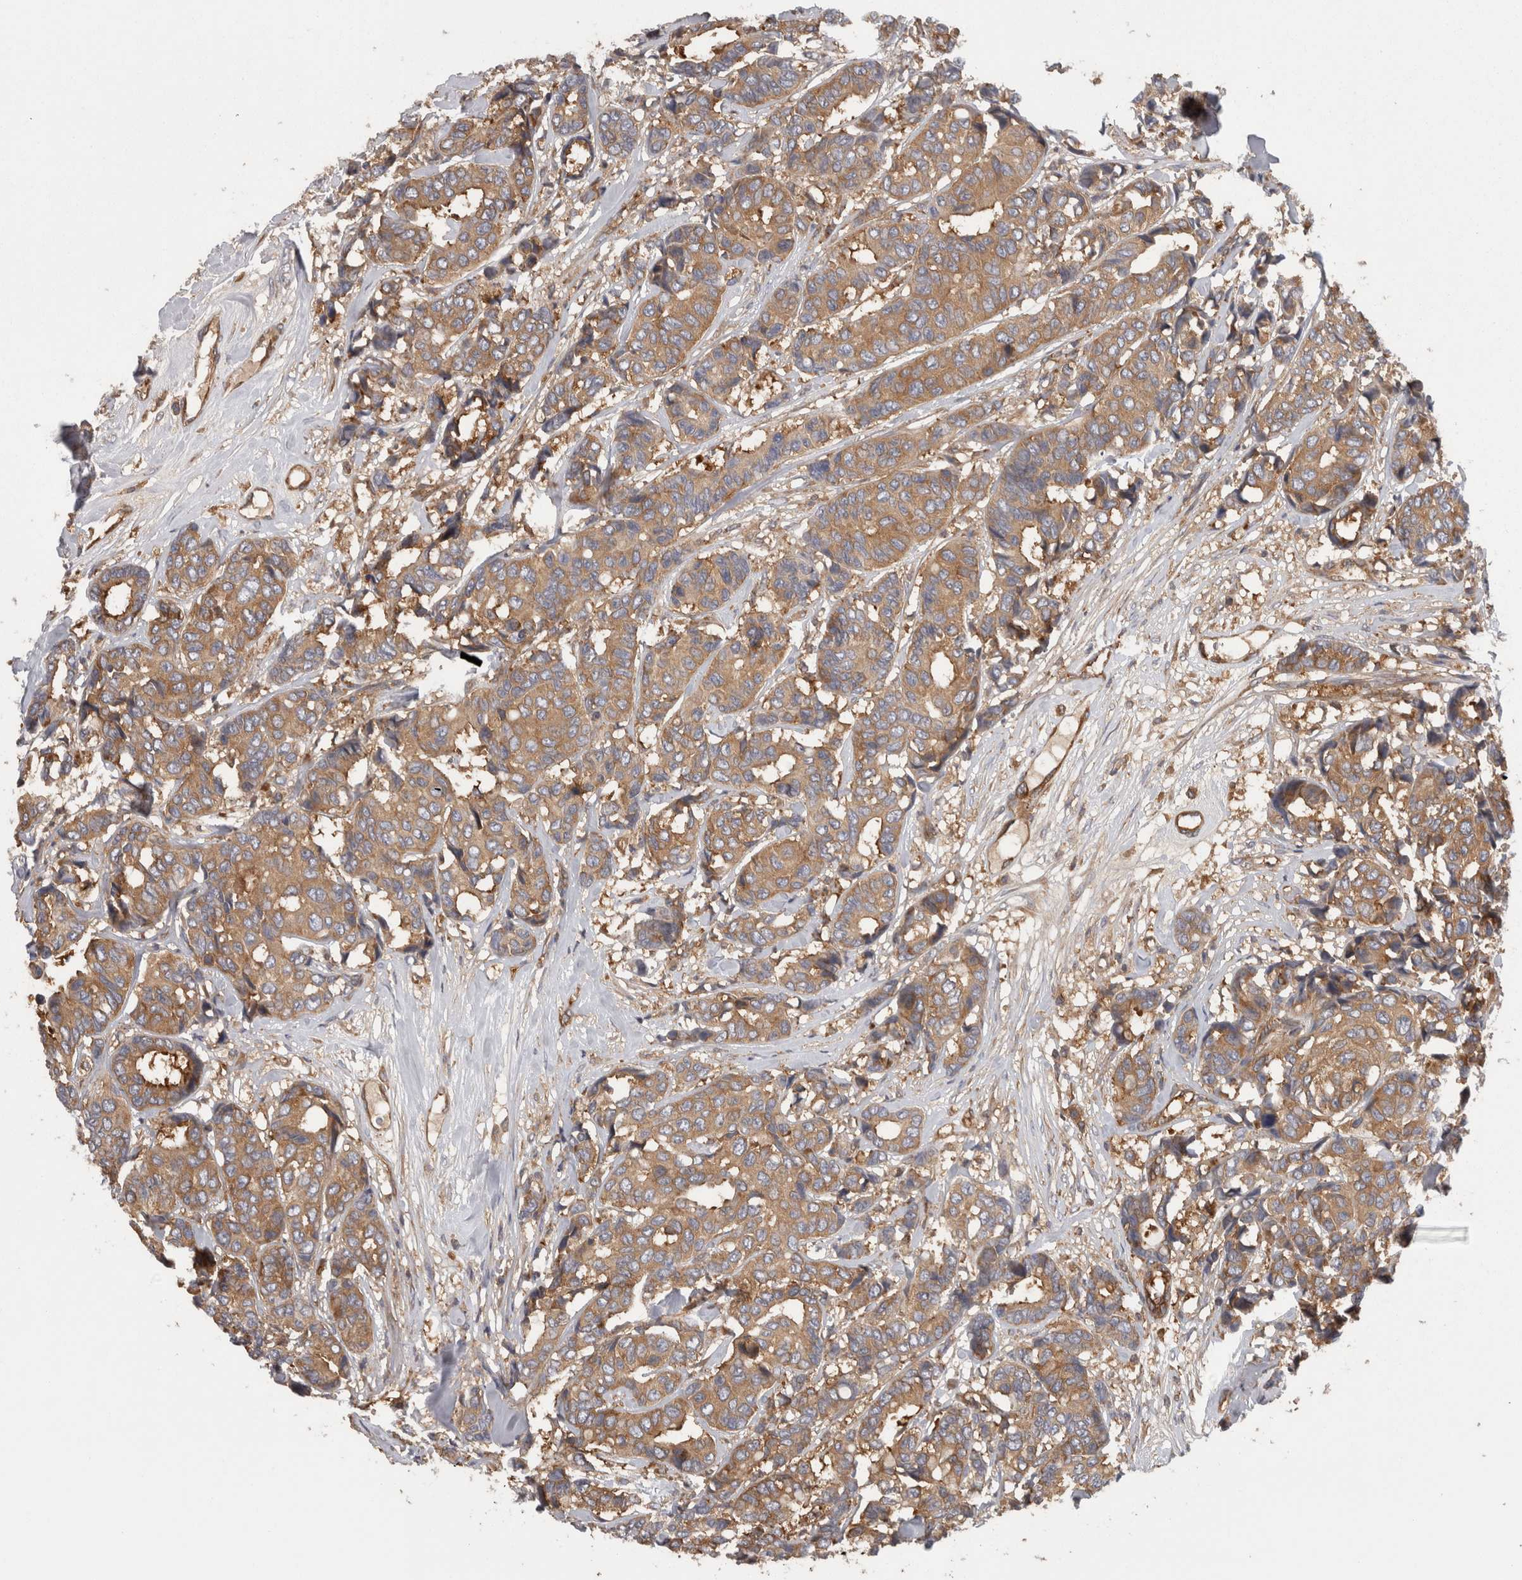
{"staining": {"intensity": "moderate", "quantity": ">75%", "location": "cytoplasmic/membranous"}, "tissue": "breast cancer", "cell_type": "Tumor cells", "image_type": "cancer", "snomed": [{"axis": "morphology", "description": "Duct carcinoma"}, {"axis": "topography", "description": "Breast"}], "caption": "Infiltrating ductal carcinoma (breast) stained for a protein (brown) reveals moderate cytoplasmic/membranous positive staining in approximately >75% of tumor cells.", "gene": "SMCR8", "patient": {"sex": "female", "age": 87}}